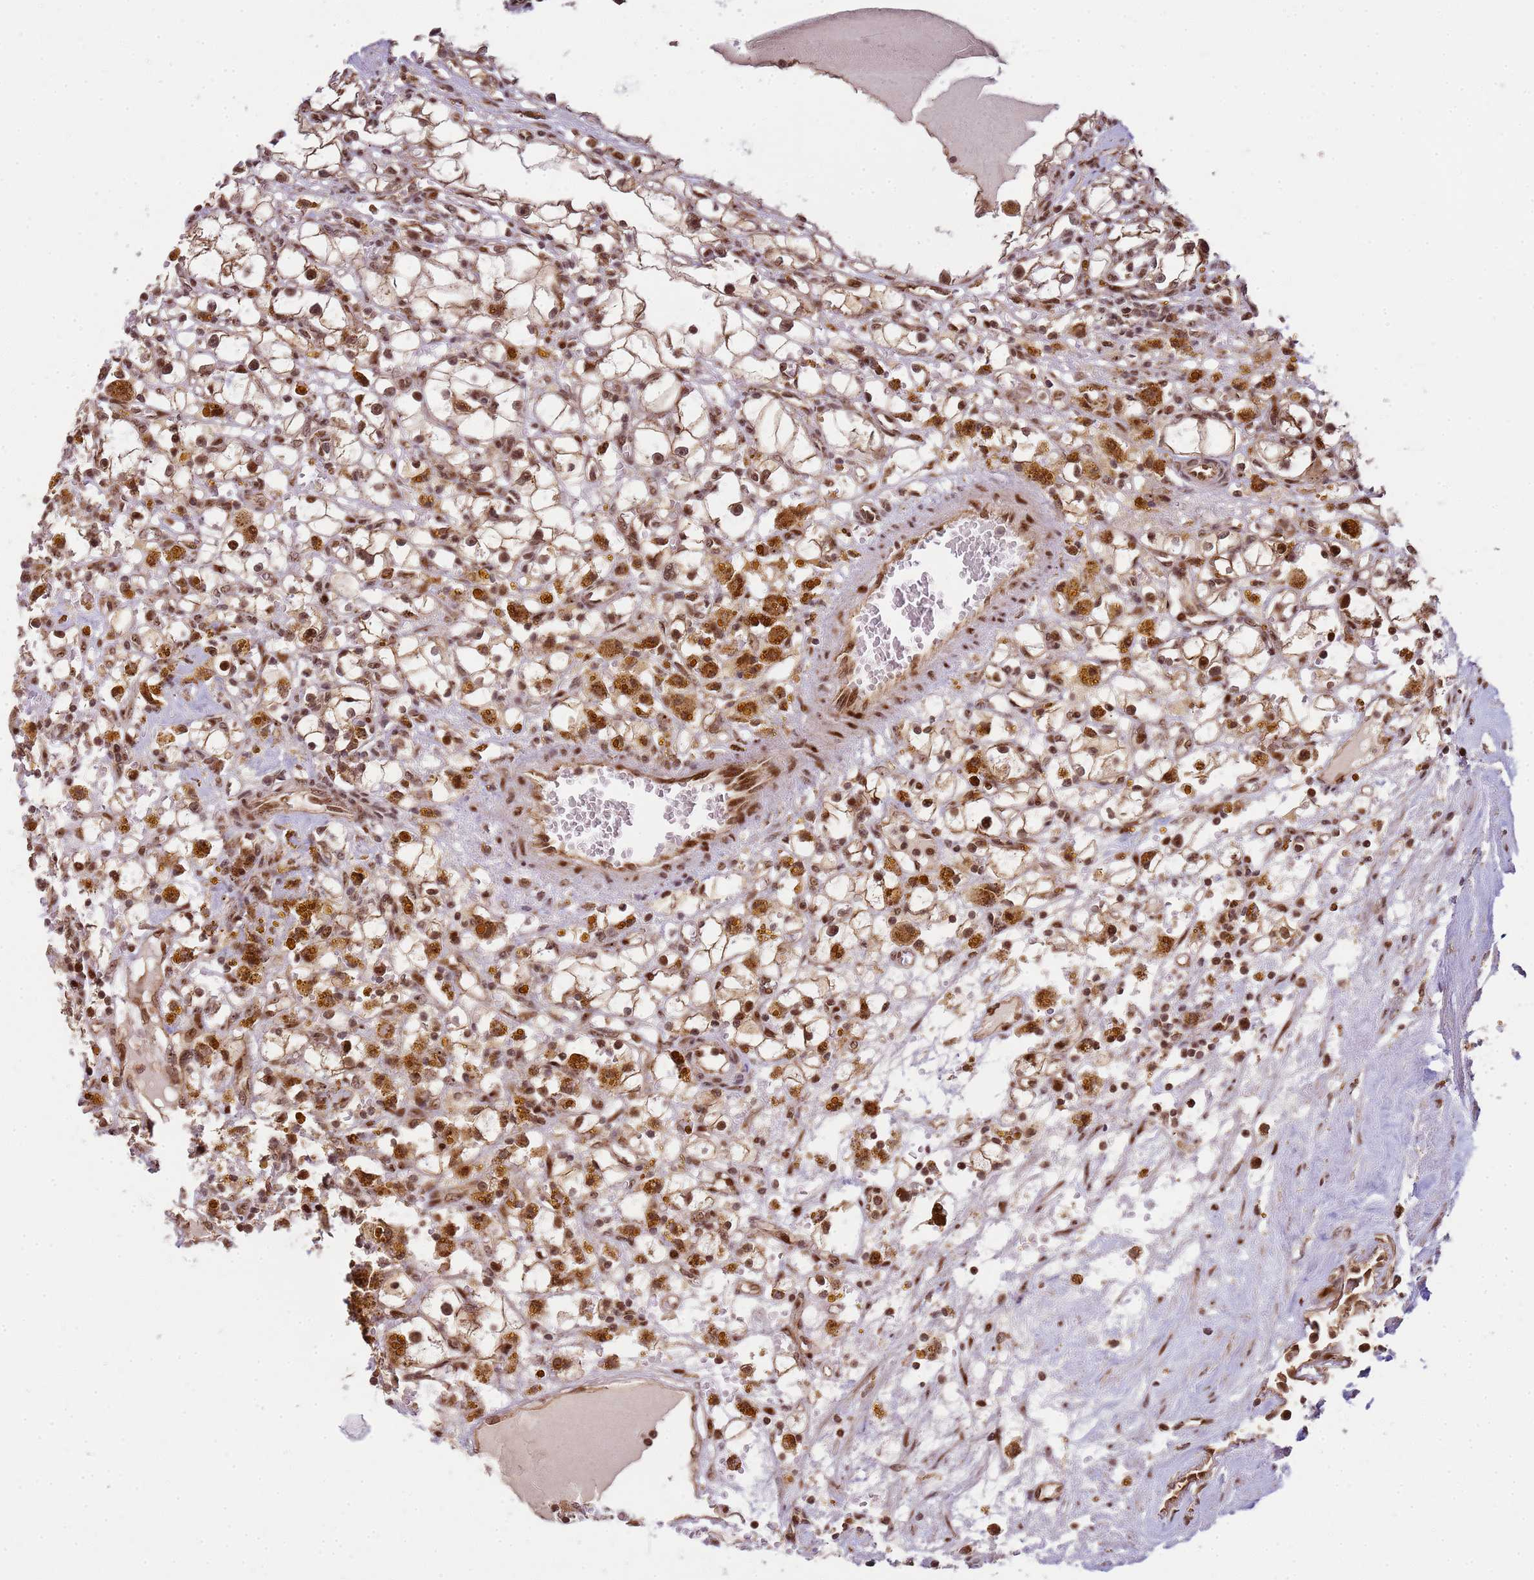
{"staining": {"intensity": "moderate", "quantity": ">75%", "location": "cytoplasmic/membranous,nuclear"}, "tissue": "renal cancer", "cell_type": "Tumor cells", "image_type": "cancer", "snomed": [{"axis": "morphology", "description": "Adenocarcinoma, NOS"}, {"axis": "topography", "description": "Kidney"}], "caption": "Protein staining of renal adenocarcinoma tissue exhibits moderate cytoplasmic/membranous and nuclear expression in approximately >75% of tumor cells. The staining is performed using DAB (3,3'-diaminobenzidine) brown chromogen to label protein expression. The nuclei are counter-stained blue using hematoxylin.", "gene": "PEX14", "patient": {"sex": "male", "age": 56}}